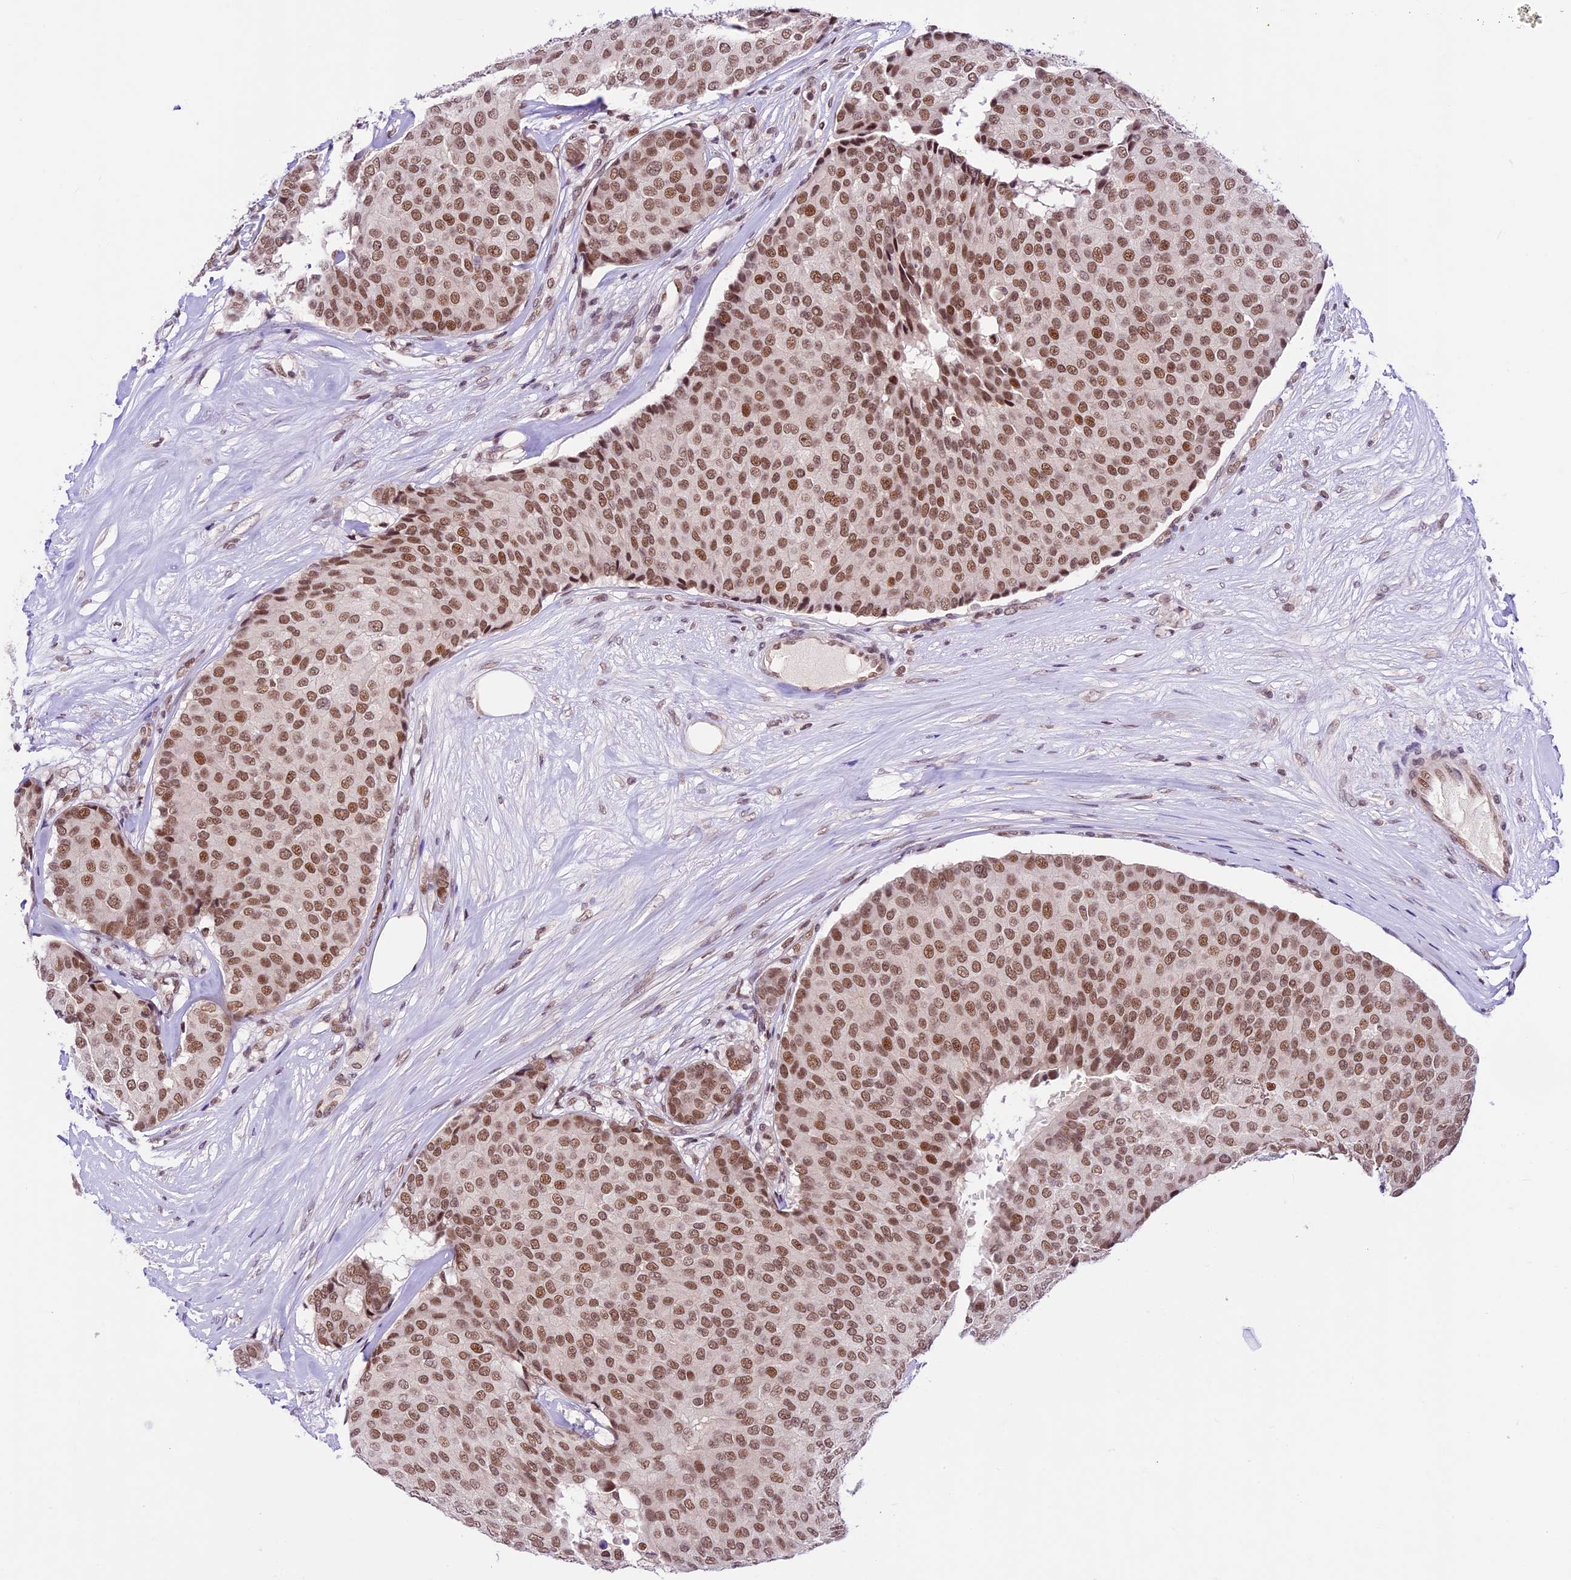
{"staining": {"intensity": "moderate", "quantity": ">75%", "location": "nuclear"}, "tissue": "breast cancer", "cell_type": "Tumor cells", "image_type": "cancer", "snomed": [{"axis": "morphology", "description": "Duct carcinoma"}, {"axis": "topography", "description": "Breast"}], "caption": "A brown stain labels moderate nuclear positivity of a protein in breast infiltrating ductal carcinoma tumor cells.", "gene": "SHKBP1", "patient": {"sex": "female", "age": 75}}